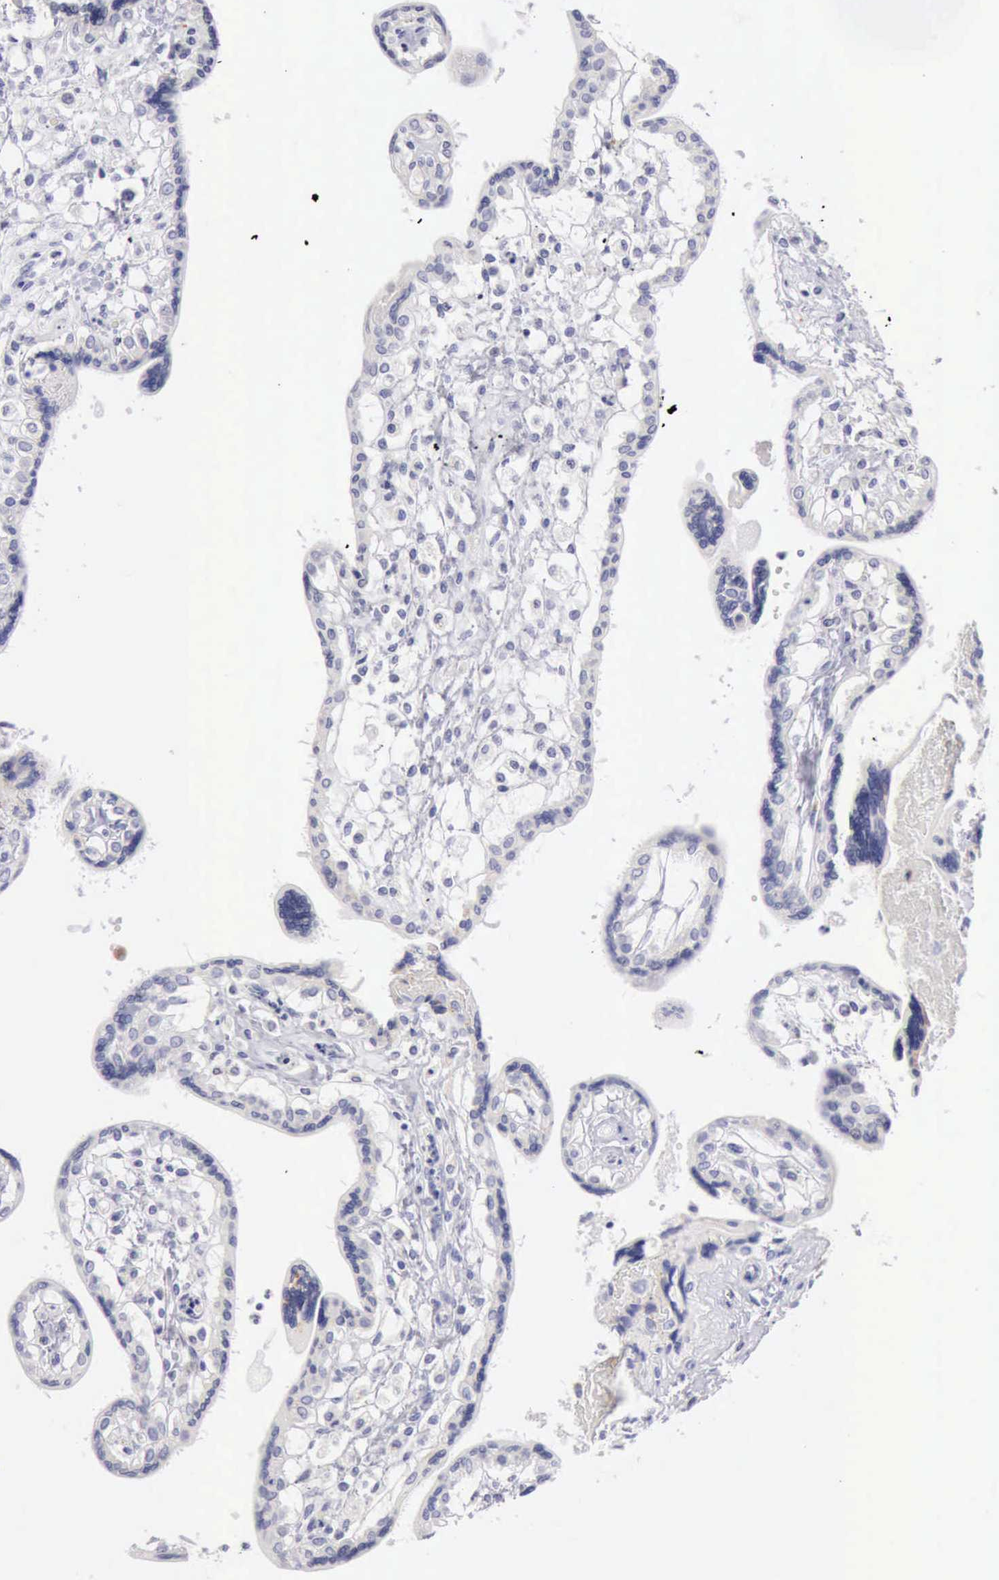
{"staining": {"intensity": "negative", "quantity": "none", "location": "none"}, "tissue": "placenta", "cell_type": "Decidual cells", "image_type": "normal", "snomed": [{"axis": "morphology", "description": "Normal tissue, NOS"}, {"axis": "topography", "description": "Placenta"}], "caption": "Micrograph shows no significant protein staining in decidual cells of normal placenta. (Stains: DAB (3,3'-diaminobenzidine) immunohistochemistry with hematoxylin counter stain, Microscopy: brightfield microscopy at high magnification).", "gene": "CTSS", "patient": {"sex": "female", "age": 31}}